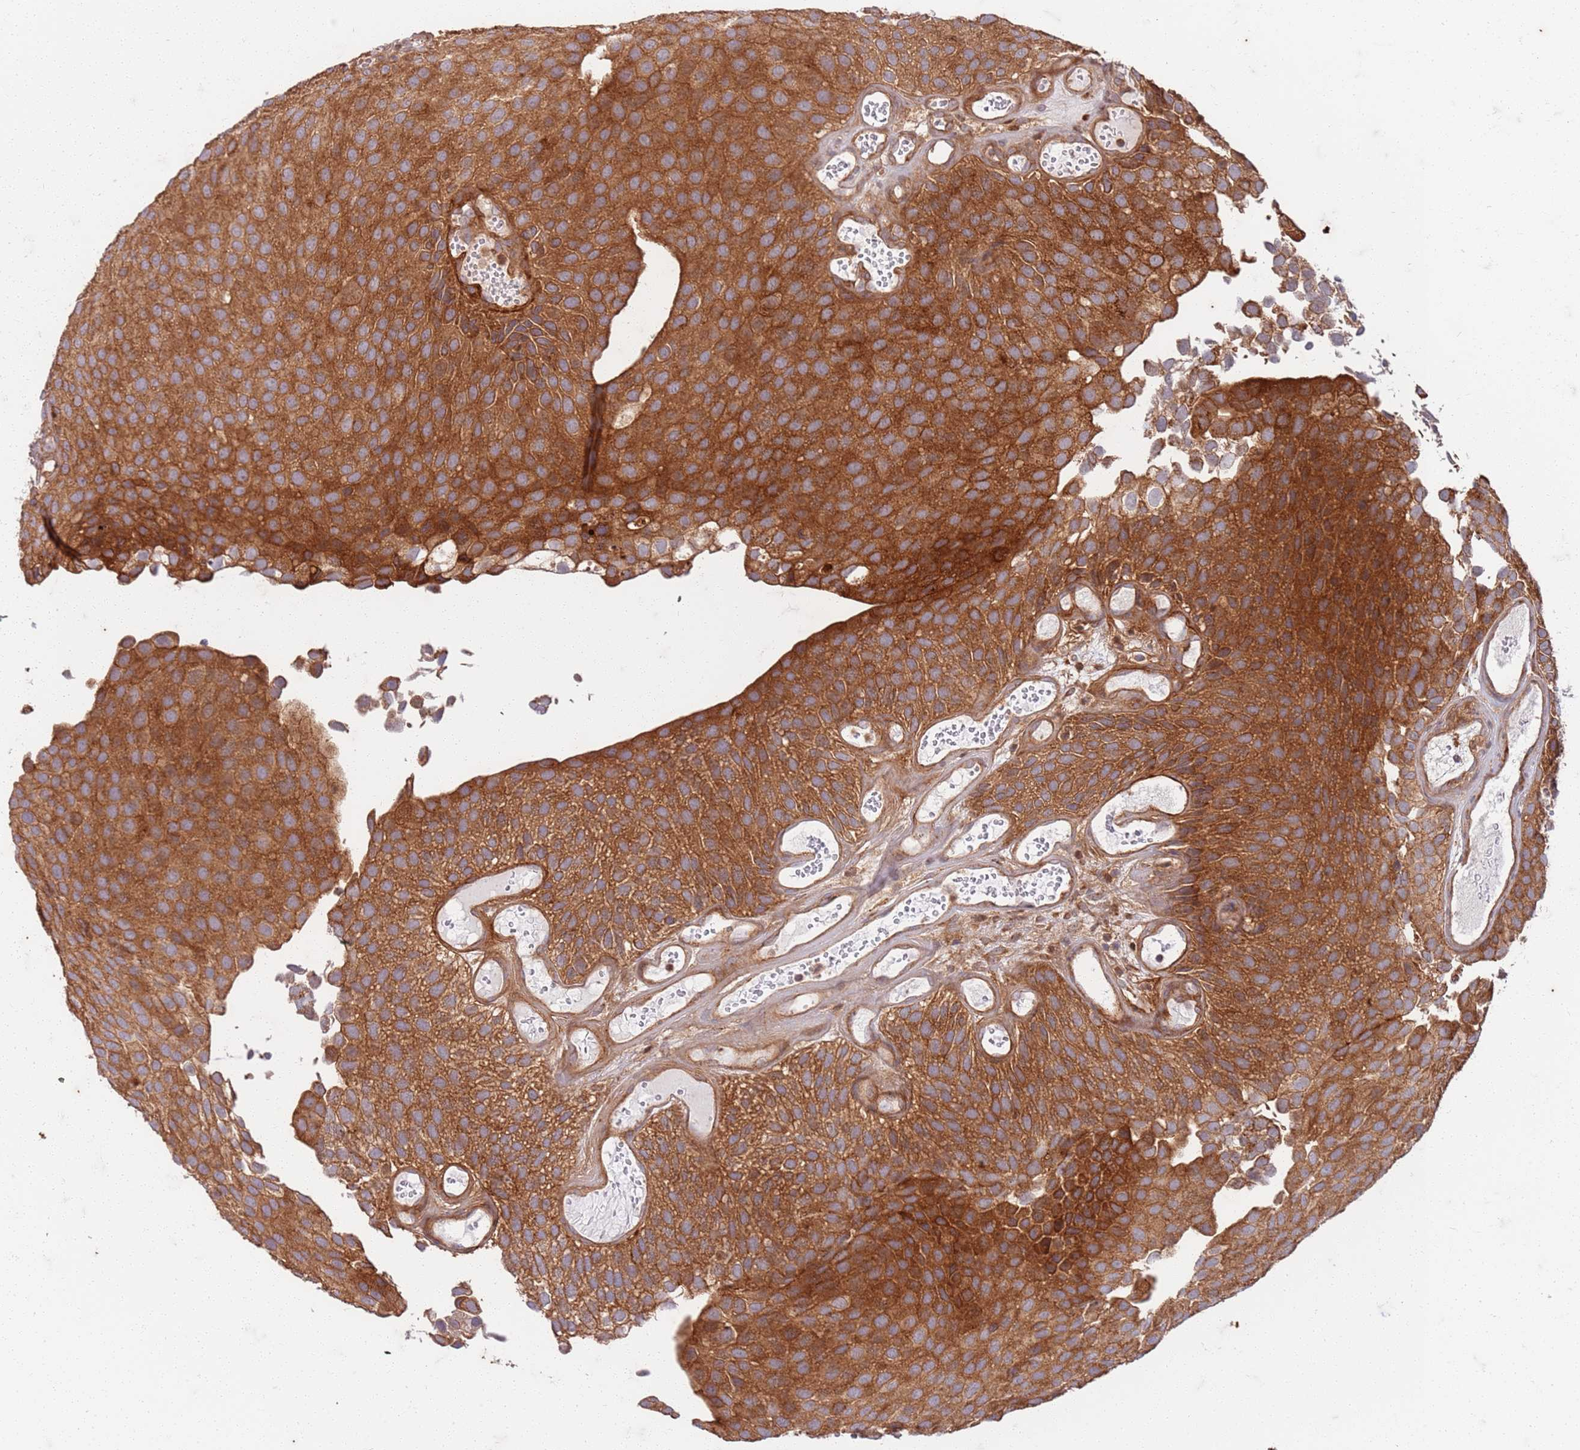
{"staining": {"intensity": "strong", "quantity": ">75%", "location": "cytoplasmic/membranous"}, "tissue": "urothelial cancer", "cell_type": "Tumor cells", "image_type": "cancer", "snomed": [{"axis": "morphology", "description": "Urothelial carcinoma, Low grade"}, {"axis": "topography", "description": "Urinary bladder"}], "caption": "Low-grade urothelial carcinoma stained with DAB immunohistochemistry displays high levels of strong cytoplasmic/membranous staining in approximately >75% of tumor cells.", "gene": "OSBP", "patient": {"sex": "male", "age": 89}}